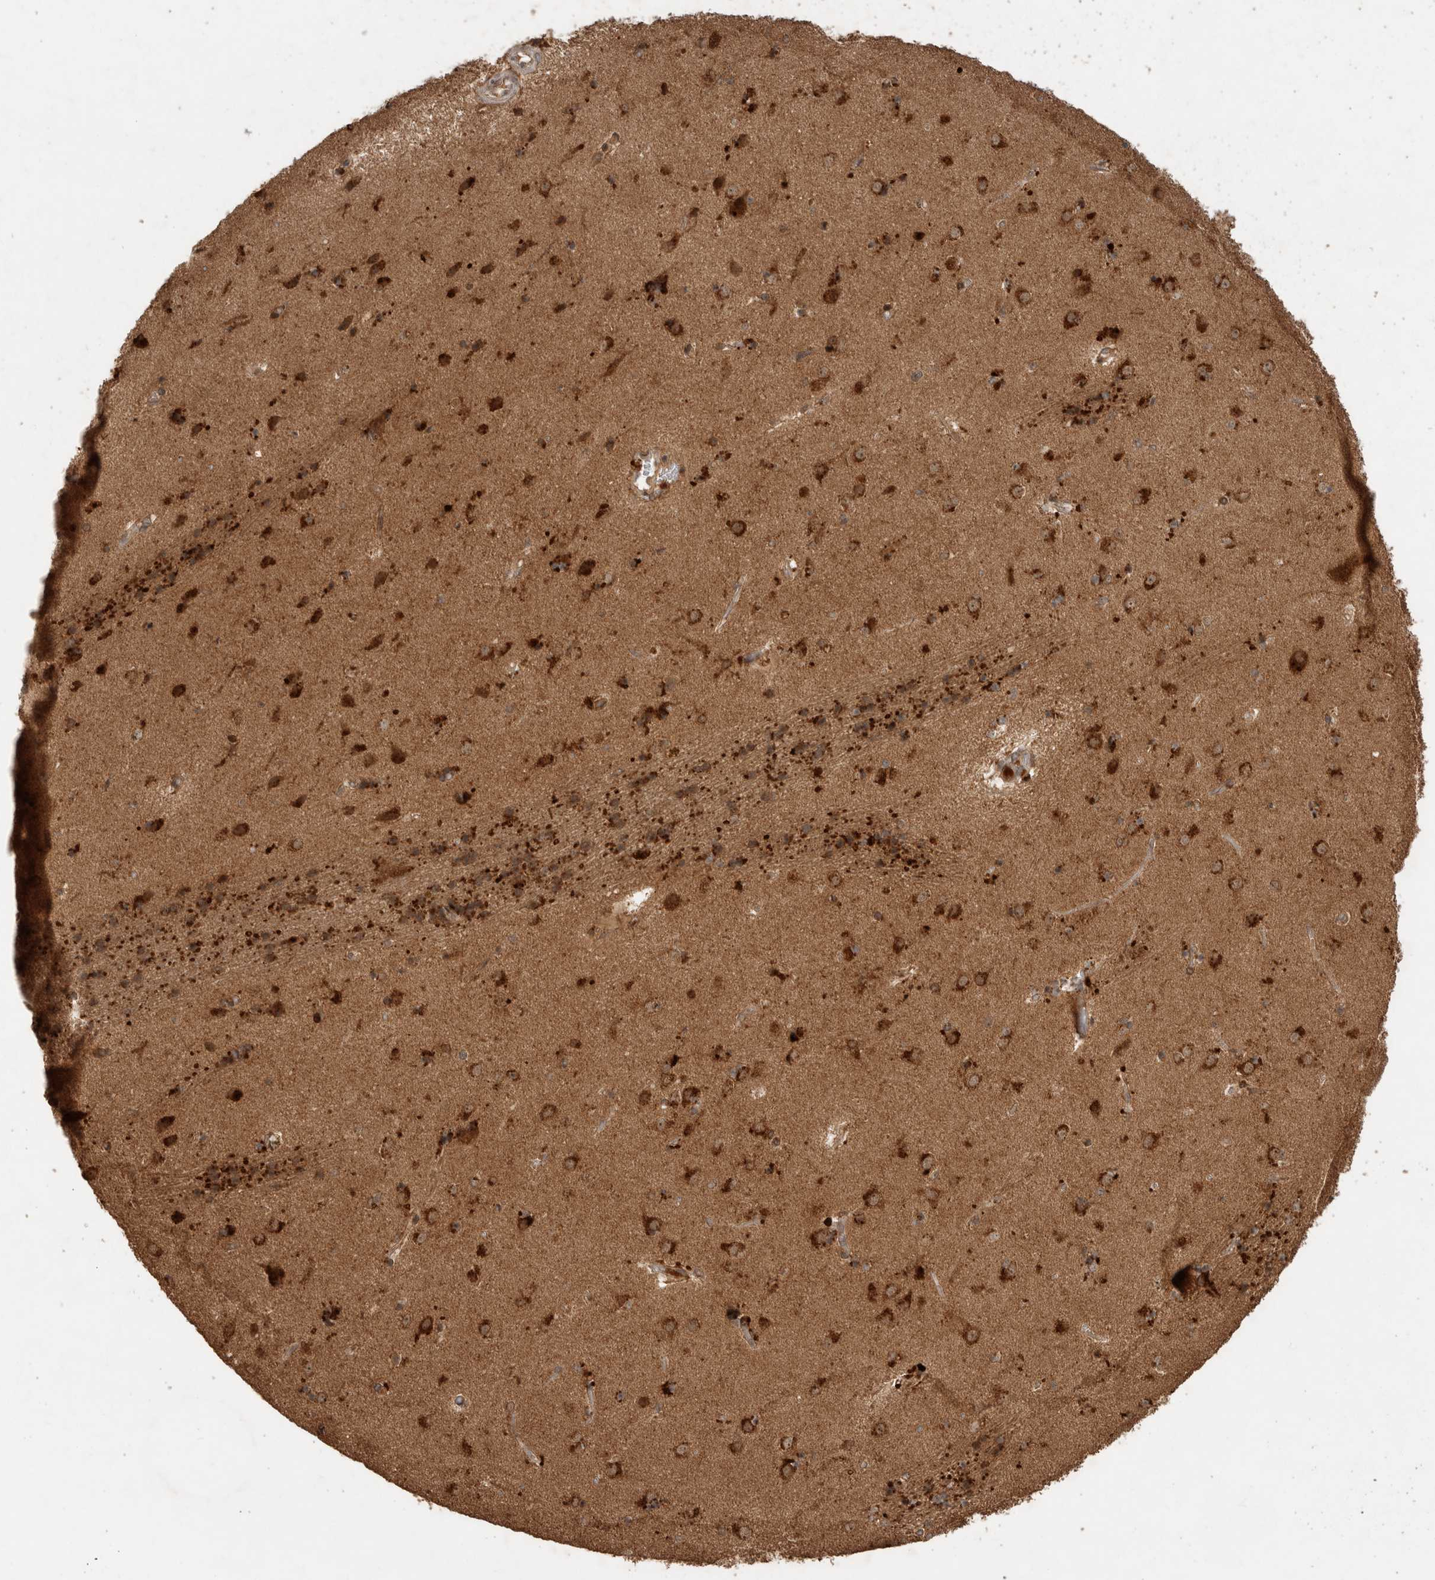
{"staining": {"intensity": "strong", "quantity": "25%-75%", "location": "cytoplasmic/membranous"}, "tissue": "caudate", "cell_type": "Glial cells", "image_type": "normal", "snomed": [{"axis": "morphology", "description": "Normal tissue, NOS"}, {"axis": "topography", "description": "Lateral ventricle wall"}], "caption": "High-power microscopy captured an immunohistochemistry photomicrograph of normal caudate, revealing strong cytoplasmic/membranous expression in approximately 25%-75% of glial cells. (Stains: DAB in brown, nuclei in blue, Microscopy: brightfield microscopy at high magnification).", "gene": "PITPNC1", "patient": {"sex": "male", "age": 70}}